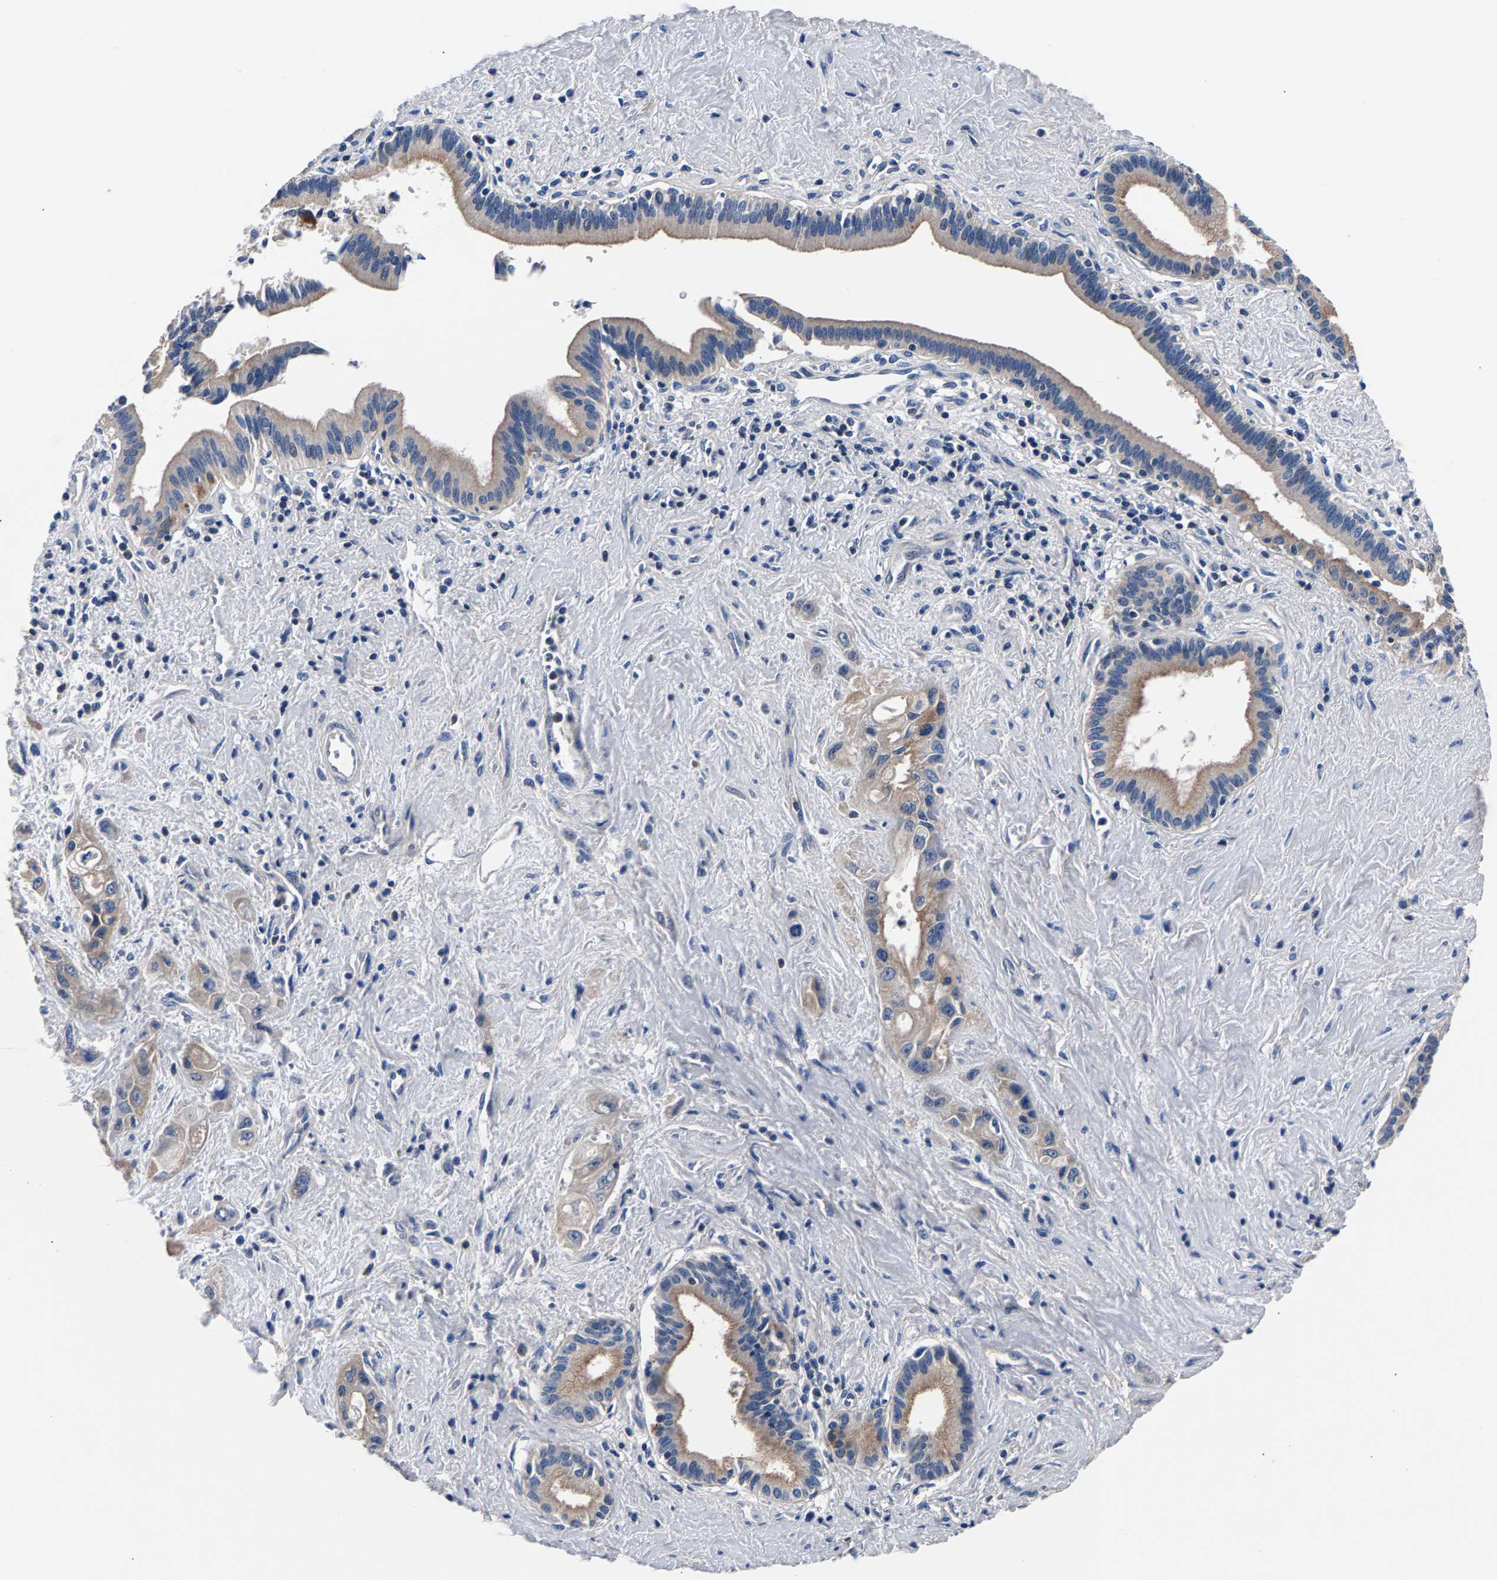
{"staining": {"intensity": "weak", "quantity": ">75%", "location": "cytoplasmic/membranous"}, "tissue": "pancreatic cancer", "cell_type": "Tumor cells", "image_type": "cancer", "snomed": [{"axis": "morphology", "description": "Adenocarcinoma, NOS"}, {"axis": "topography", "description": "Pancreas"}], "caption": "Weak cytoplasmic/membranous protein expression is seen in approximately >75% of tumor cells in adenocarcinoma (pancreatic).", "gene": "PHF24", "patient": {"sex": "female", "age": 66}}